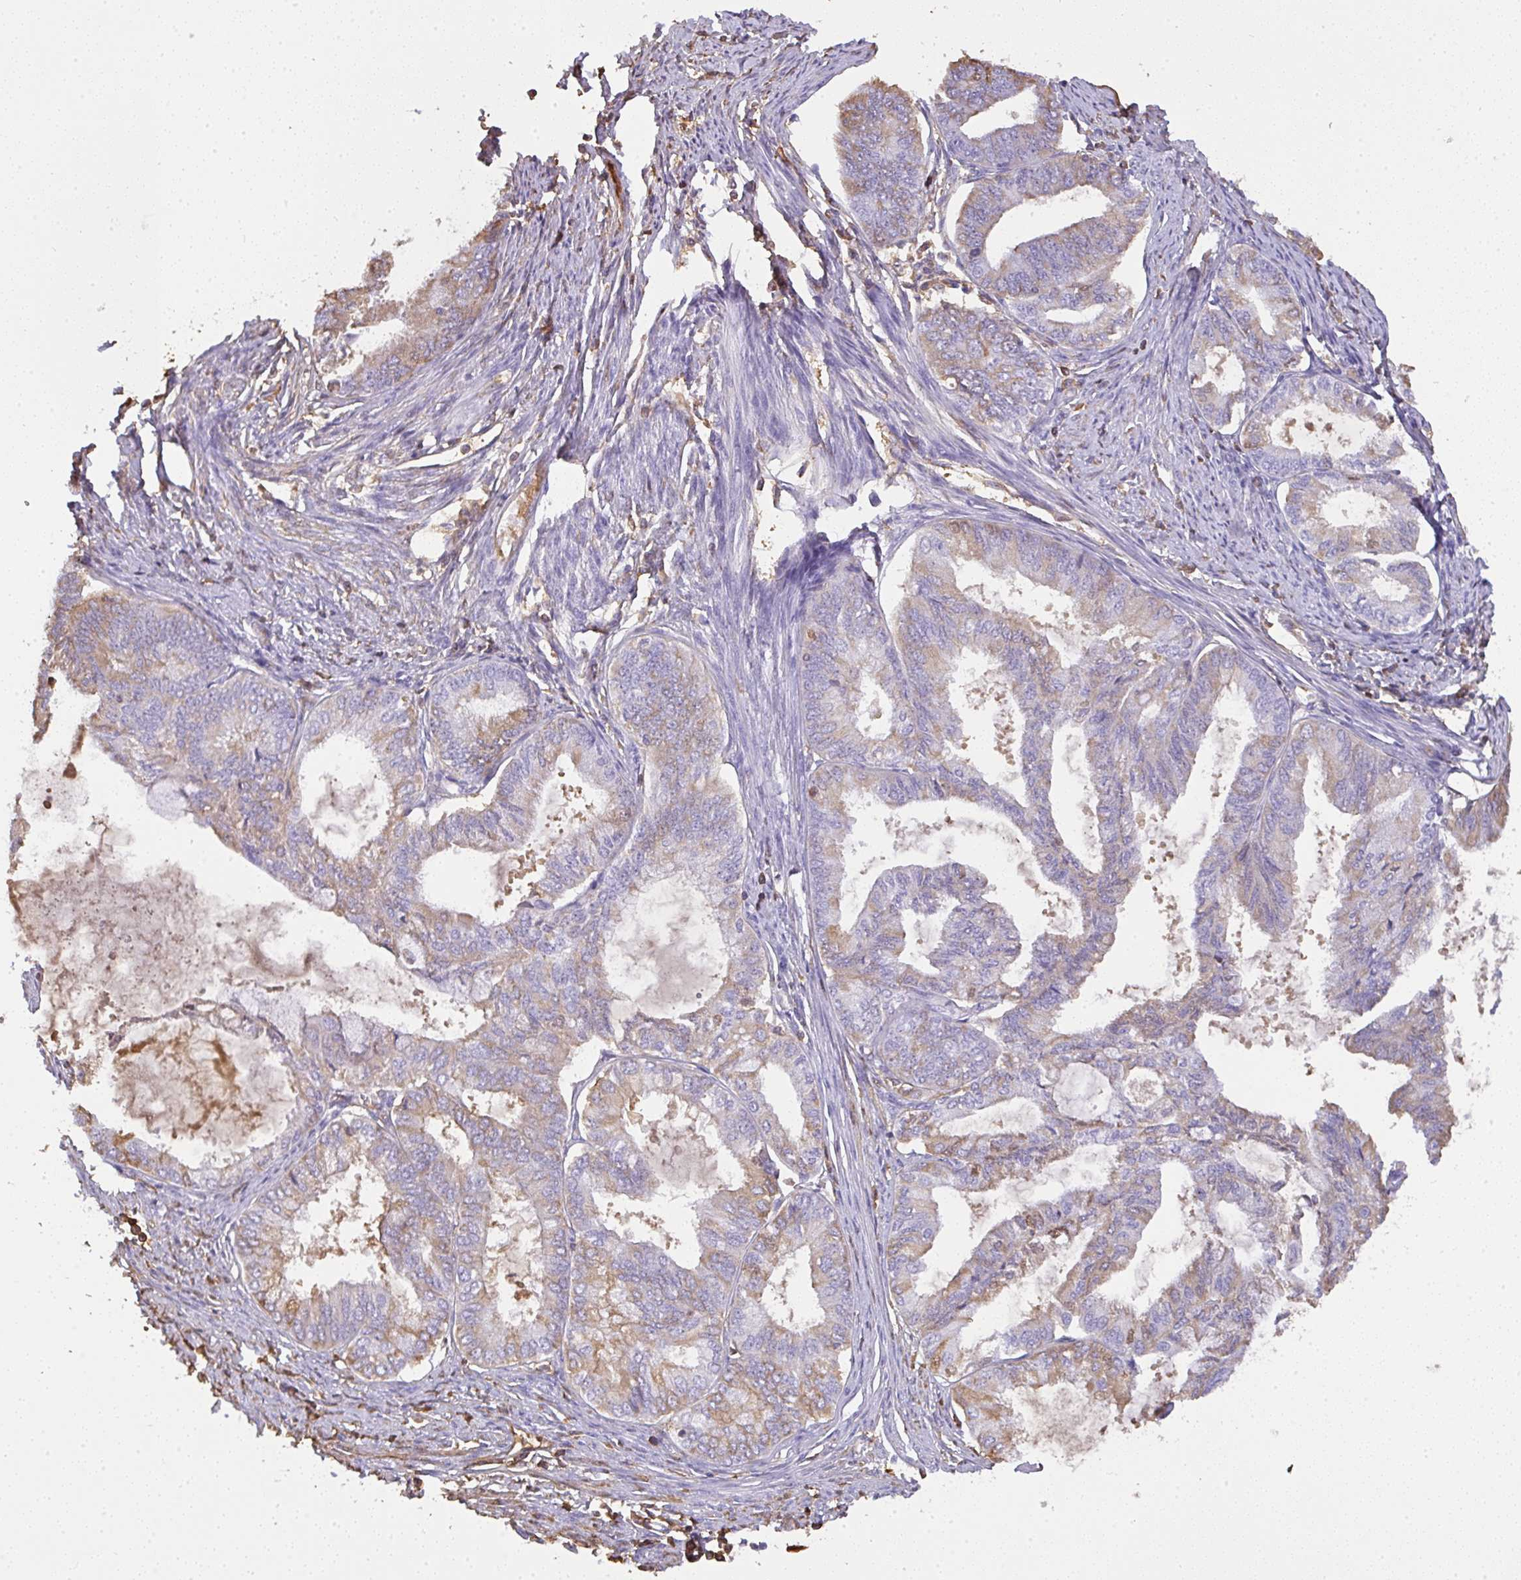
{"staining": {"intensity": "moderate", "quantity": "<25%", "location": "cytoplasmic/membranous"}, "tissue": "endometrial cancer", "cell_type": "Tumor cells", "image_type": "cancer", "snomed": [{"axis": "morphology", "description": "Adenocarcinoma, NOS"}, {"axis": "topography", "description": "Endometrium"}], "caption": "Protein analysis of adenocarcinoma (endometrial) tissue demonstrates moderate cytoplasmic/membranous staining in about <25% of tumor cells.", "gene": "SMYD5", "patient": {"sex": "female", "age": 86}}